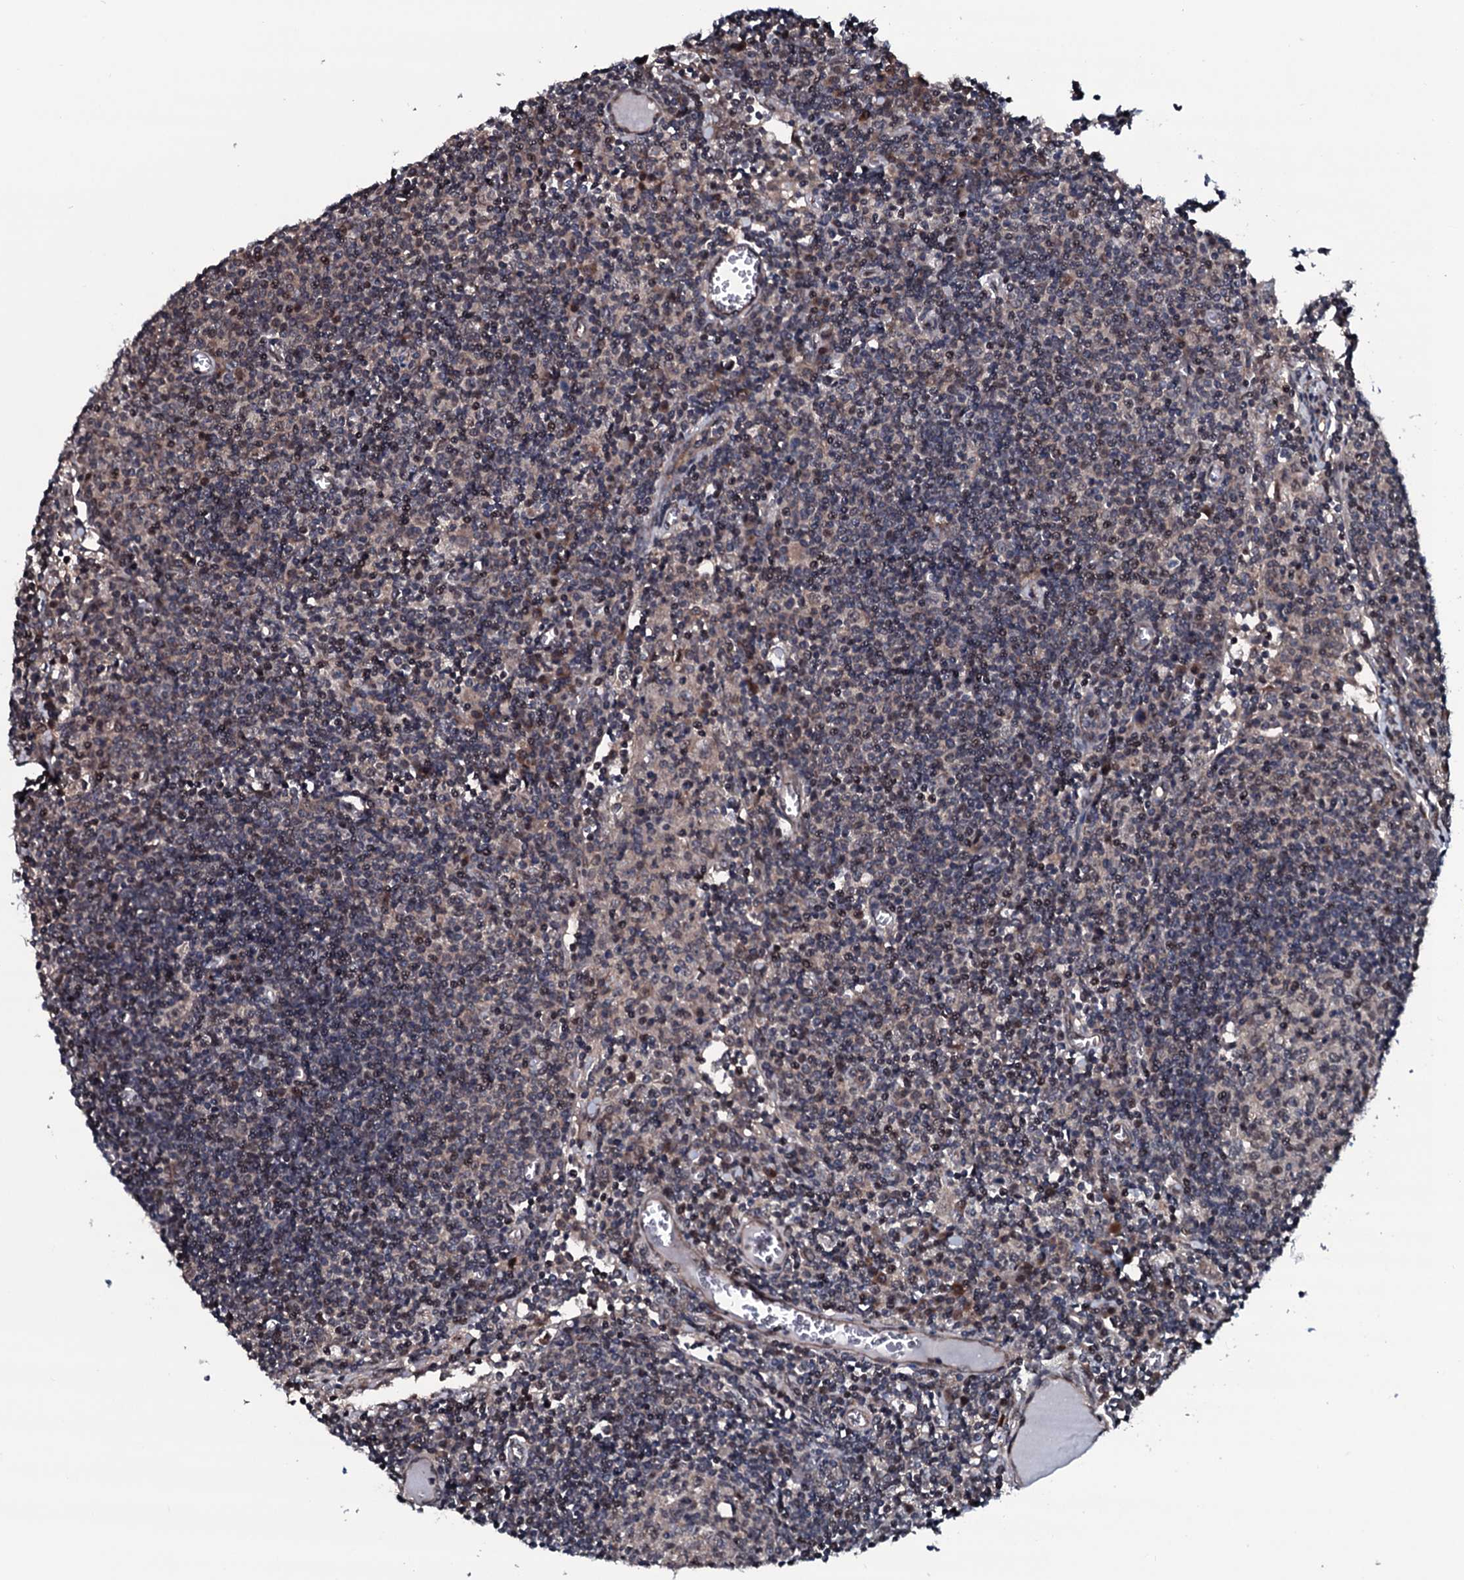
{"staining": {"intensity": "weak", "quantity": "25%-75%", "location": "nuclear"}, "tissue": "lymph node", "cell_type": "Germinal center cells", "image_type": "normal", "snomed": [{"axis": "morphology", "description": "Normal tissue, NOS"}, {"axis": "topography", "description": "Lymph node"}], "caption": "The image exhibits immunohistochemical staining of normal lymph node. There is weak nuclear expression is seen in about 25%-75% of germinal center cells.", "gene": "OGFOD2", "patient": {"sex": "female", "age": 55}}